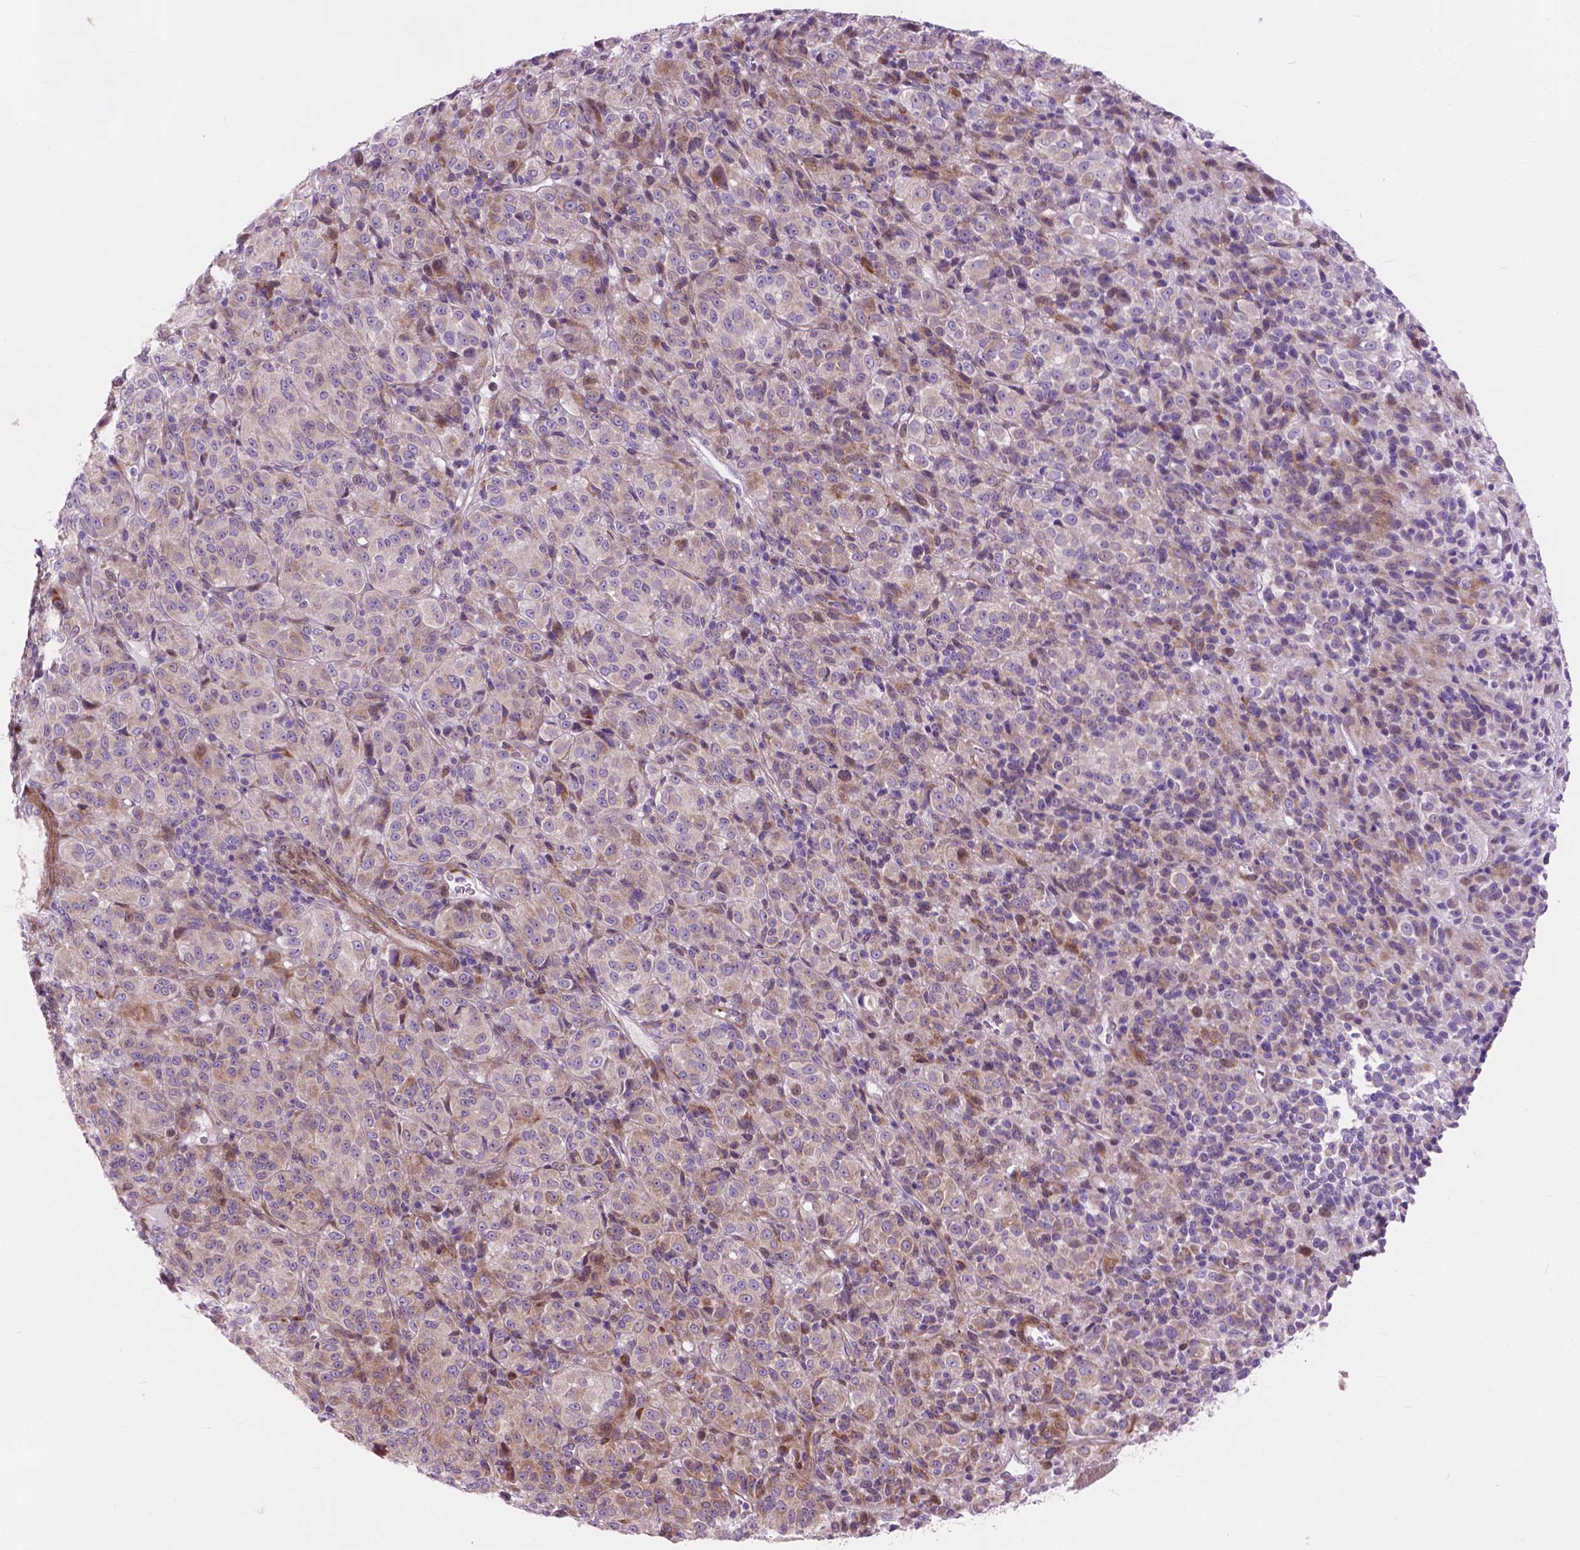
{"staining": {"intensity": "weak", "quantity": "<25%", "location": "cytoplasmic/membranous"}, "tissue": "melanoma", "cell_type": "Tumor cells", "image_type": "cancer", "snomed": [{"axis": "morphology", "description": "Malignant melanoma, Metastatic site"}, {"axis": "topography", "description": "Brain"}], "caption": "Human melanoma stained for a protein using IHC displays no positivity in tumor cells.", "gene": "MORN1", "patient": {"sex": "female", "age": 56}}